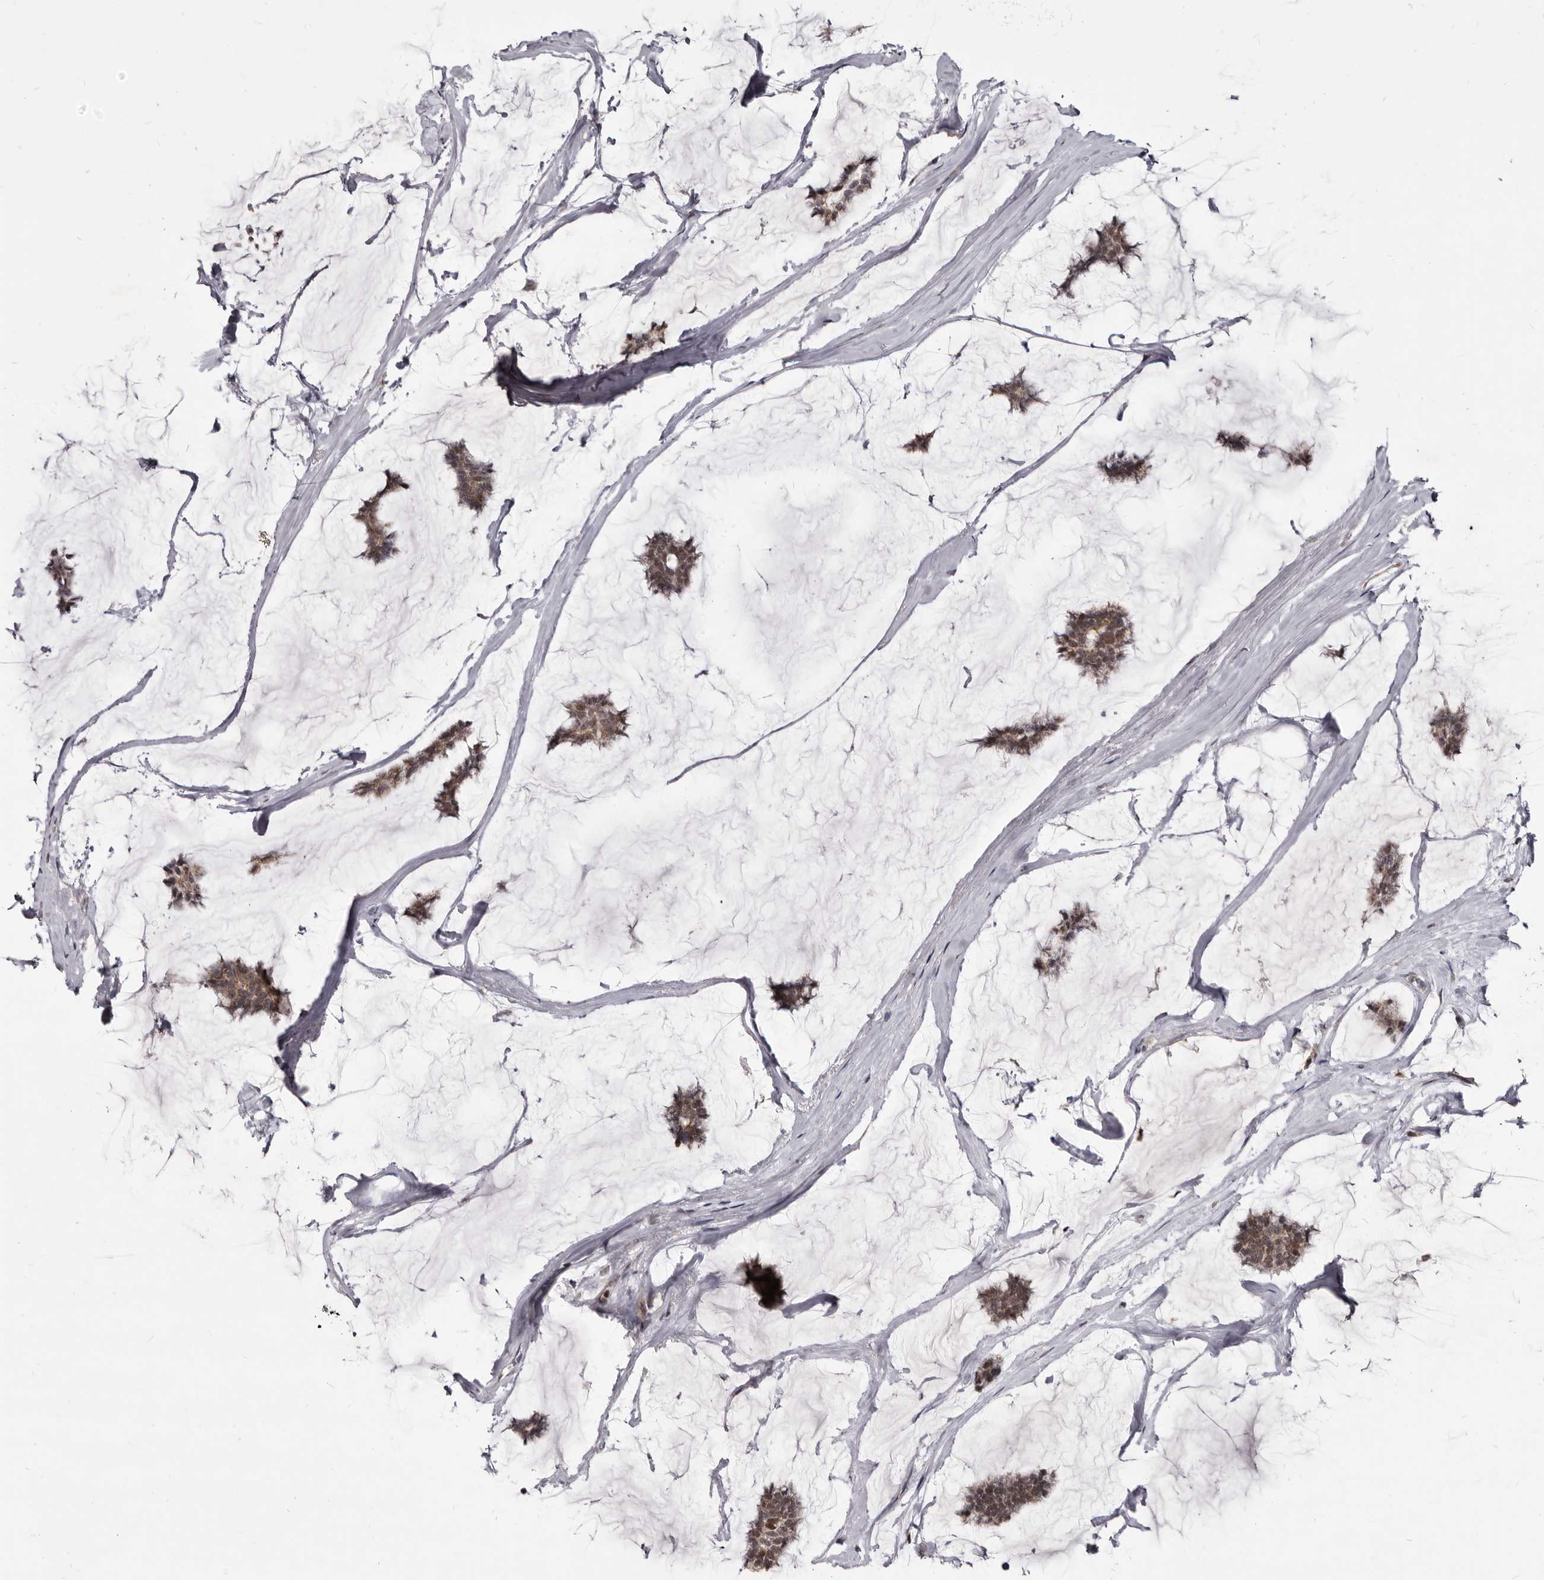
{"staining": {"intensity": "moderate", "quantity": ">75%", "location": "cytoplasmic/membranous"}, "tissue": "breast cancer", "cell_type": "Tumor cells", "image_type": "cancer", "snomed": [{"axis": "morphology", "description": "Duct carcinoma"}, {"axis": "topography", "description": "Breast"}], "caption": "Immunohistochemistry (DAB (3,3'-diaminobenzidine)) staining of breast intraductal carcinoma shows moderate cytoplasmic/membranous protein positivity in approximately >75% of tumor cells. Using DAB (brown) and hematoxylin (blue) stains, captured at high magnification using brightfield microscopy.", "gene": "THUMPD1", "patient": {"sex": "female", "age": 93}}